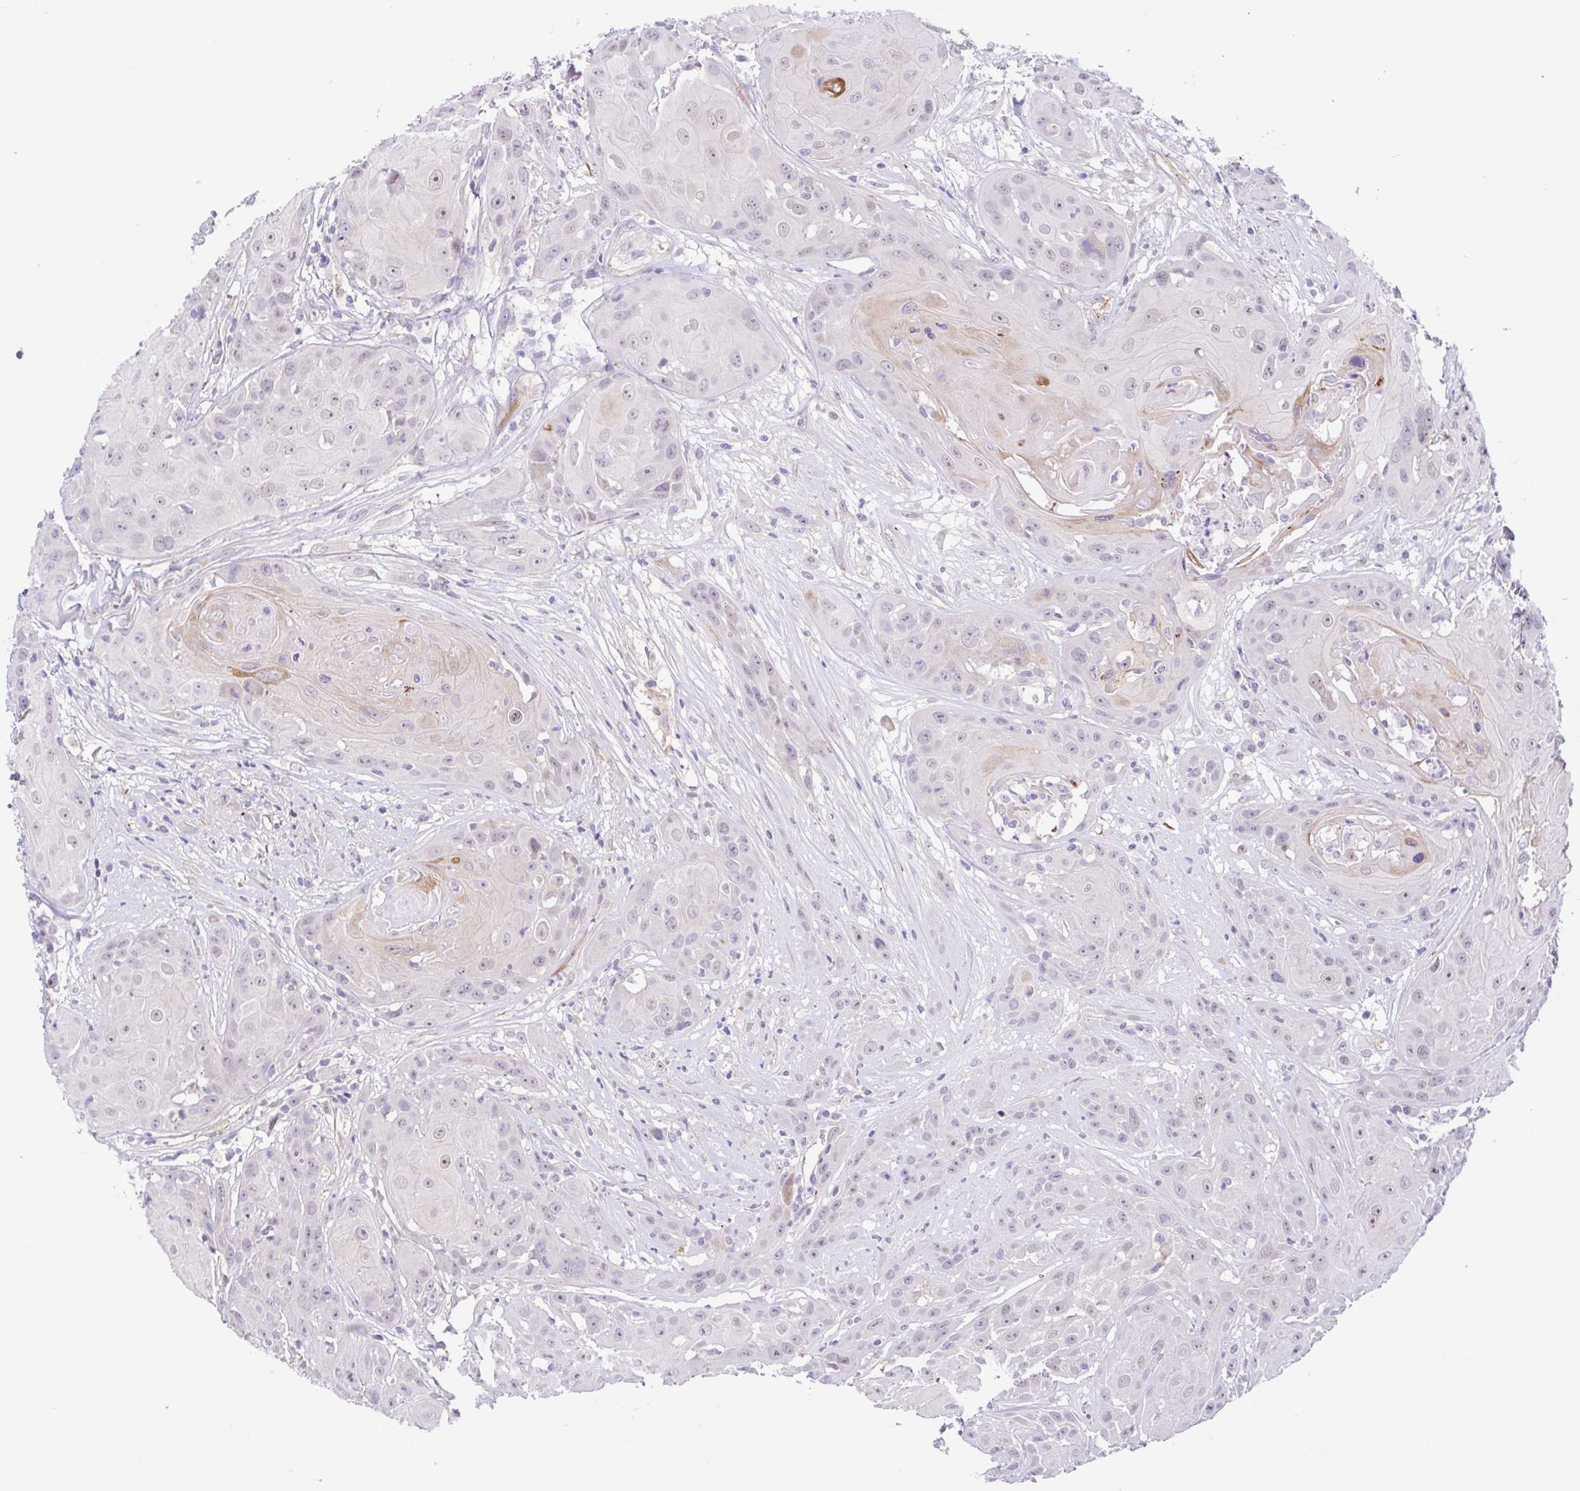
{"staining": {"intensity": "weak", "quantity": "<25%", "location": "cytoplasmic/membranous,nuclear"}, "tissue": "head and neck cancer", "cell_type": "Tumor cells", "image_type": "cancer", "snomed": [{"axis": "morphology", "description": "Squamous cell carcinoma, NOS"}, {"axis": "topography", "description": "Skin"}, {"axis": "topography", "description": "Head-Neck"}], "caption": "DAB immunohistochemical staining of squamous cell carcinoma (head and neck) exhibits no significant positivity in tumor cells.", "gene": "DCLK2", "patient": {"sex": "male", "age": 80}}